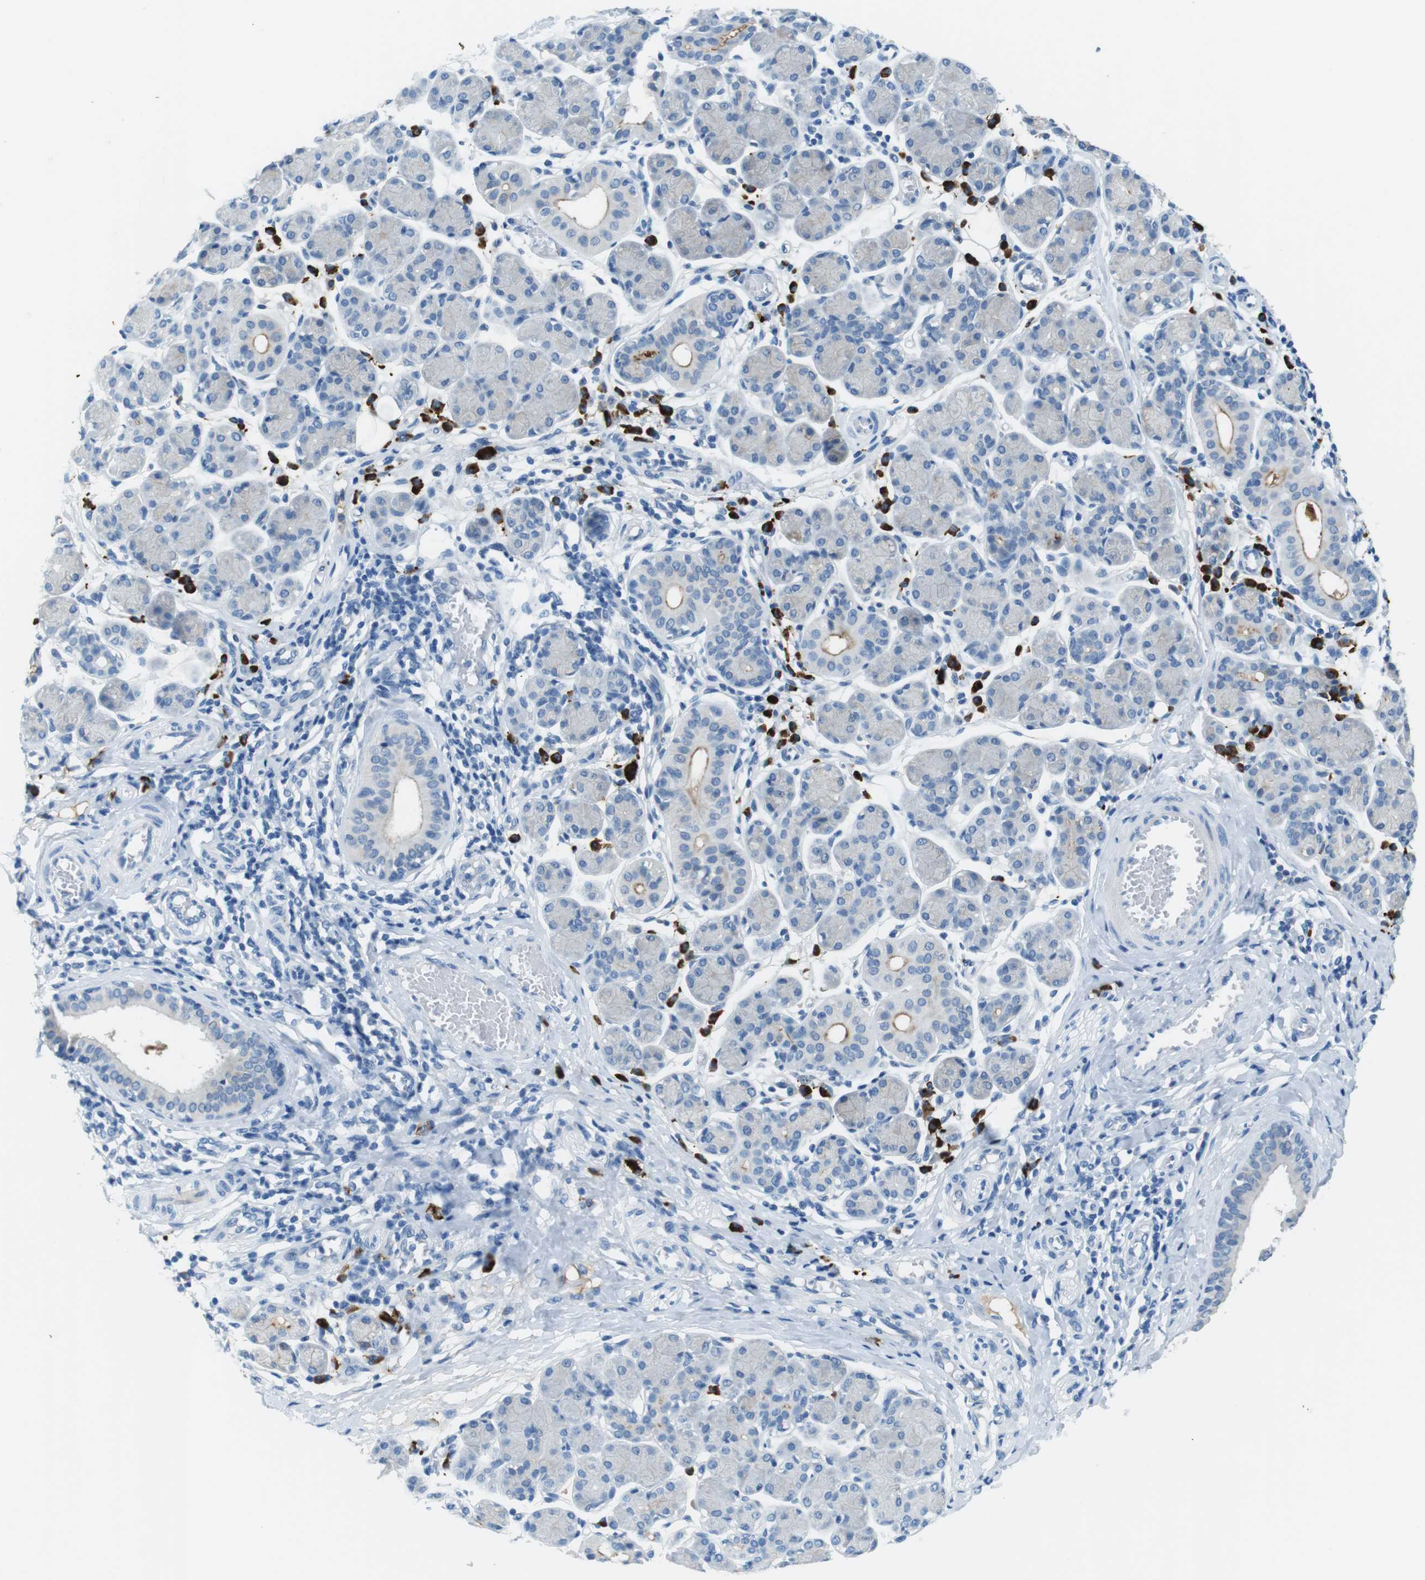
{"staining": {"intensity": "negative", "quantity": "none", "location": "none"}, "tissue": "salivary gland", "cell_type": "Glandular cells", "image_type": "normal", "snomed": [{"axis": "morphology", "description": "Normal tissue, NOS"}, {"axis": "morphology", "description": "Inflammation, NOS"}, {"axis": "topography", "description": "Lymph node"}, {"axis": "topography", "description": "Salivary gland"}], "caption": "The micrograph demonstrates no significant expression in glandular cells of salivary gland.", "gene": "SLC35A3", "patient": {"sex": "male", "age": 3}}